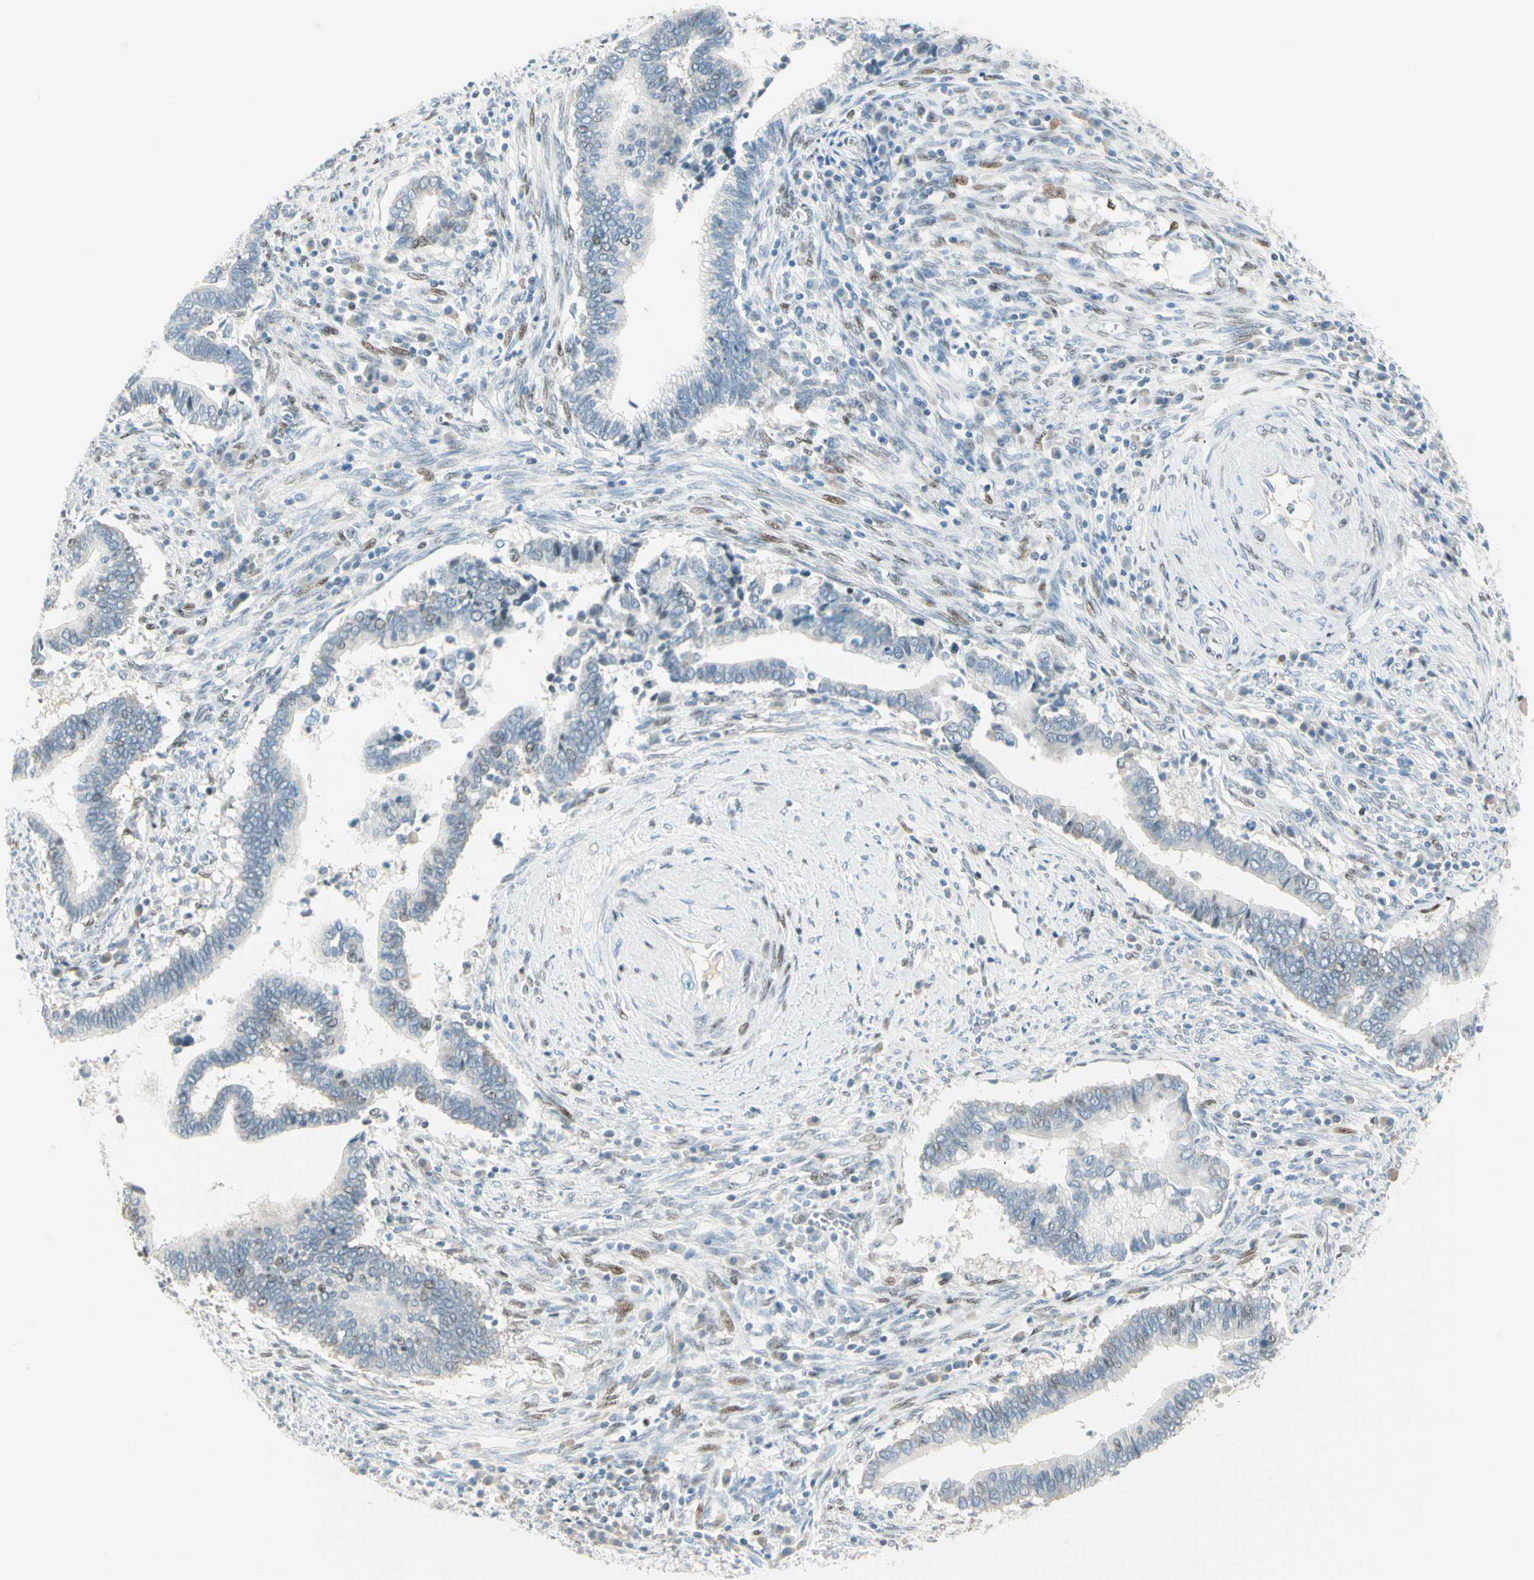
{"staining": {"intensity": "negative", "quantity": "none", "location": "none"}, "tissue": "cervical cancer", "cell_type": "Tumor cells", "image_type": "cancer", "snomed": [{"axis": "morphology", "description": "Adenocarcinoma, NOS"}, {"axis": "topography", "description": "Cervix"}], "caption": "This photomicrograph is of cervical cancer (adenocarcinoma) stained with immunohistochemistry to label a protein in brown with the nuclei are counter-stained blue. There is no staining in tumor cells.", "gene": "PKNOX1", "patient": {"sex": "female", "age": 44}}